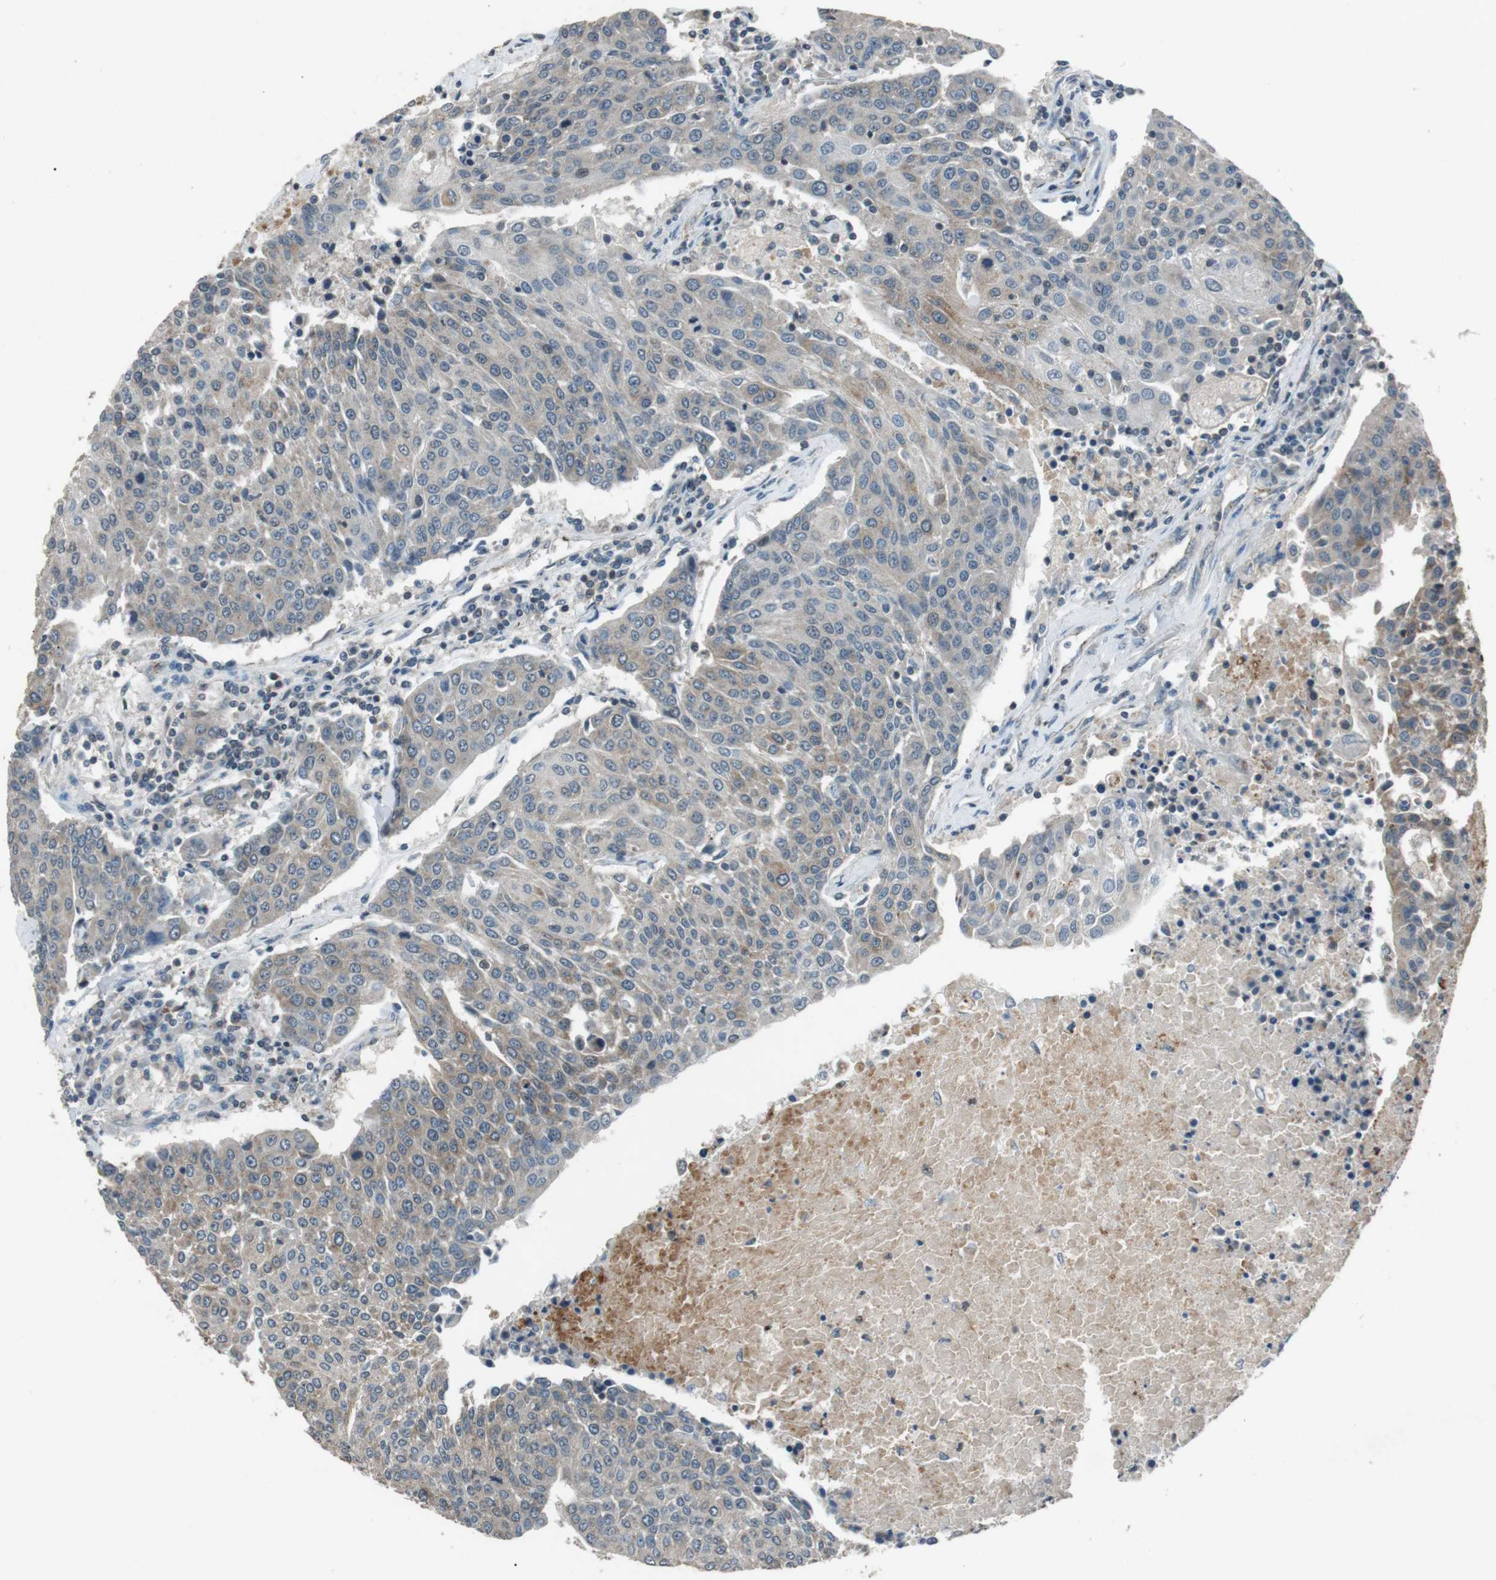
{"staining": {"intensity": "weak", "quantity": "25%-75%", "location": "cytoplasmic/membranous"}, "tissue": "urothelial cancer", "cell_type": "Tumor cells", "image_type": "cancer", "snomed": [{"axis": "morphology", "description": "Urothelial carcinoma, High grade"}, {"axis": "topography", "description": "Urinary bladder"}], "caption": "Urothelial carcinoma (high-grade) stained for a protein exhibits weak cytoplasmic/membranous positivity in tumor cells.", "gene": "NEK7", "patient": {"sex": "female", "age": 85}}